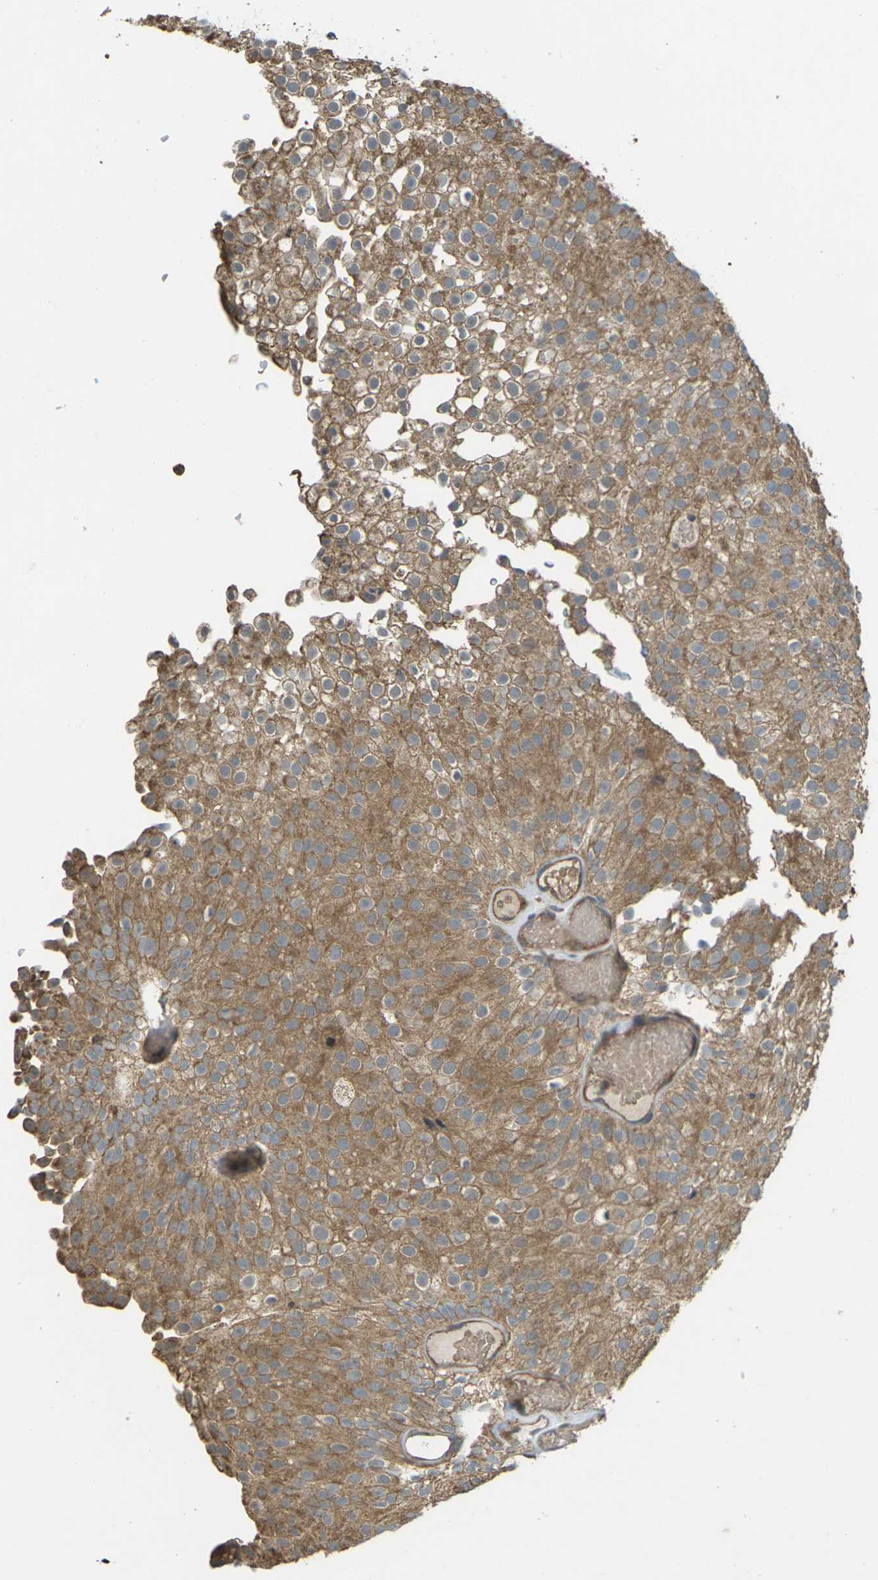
{"staining": {"intensity": "moderate", "quantity": ">75%", "location": "cytoplasmic/membranous"}, "tissue": "urothelial cancer", "cell_type": "Tumor cells", "image_type": "cancer", "snomed": [{"axis": "morphology", "description": "Urothelial carcinoma, Low grade"}, {"axis": "topography", "description": "Urinary bladder"}], "caption": "Protein expression analysis of human urothelial cancer reveals moderate cytoplasmic/membranous expression in about >75% of tumor cells.", "gene": "KSR1", "patient": {"sex": "male", "age": 78}}